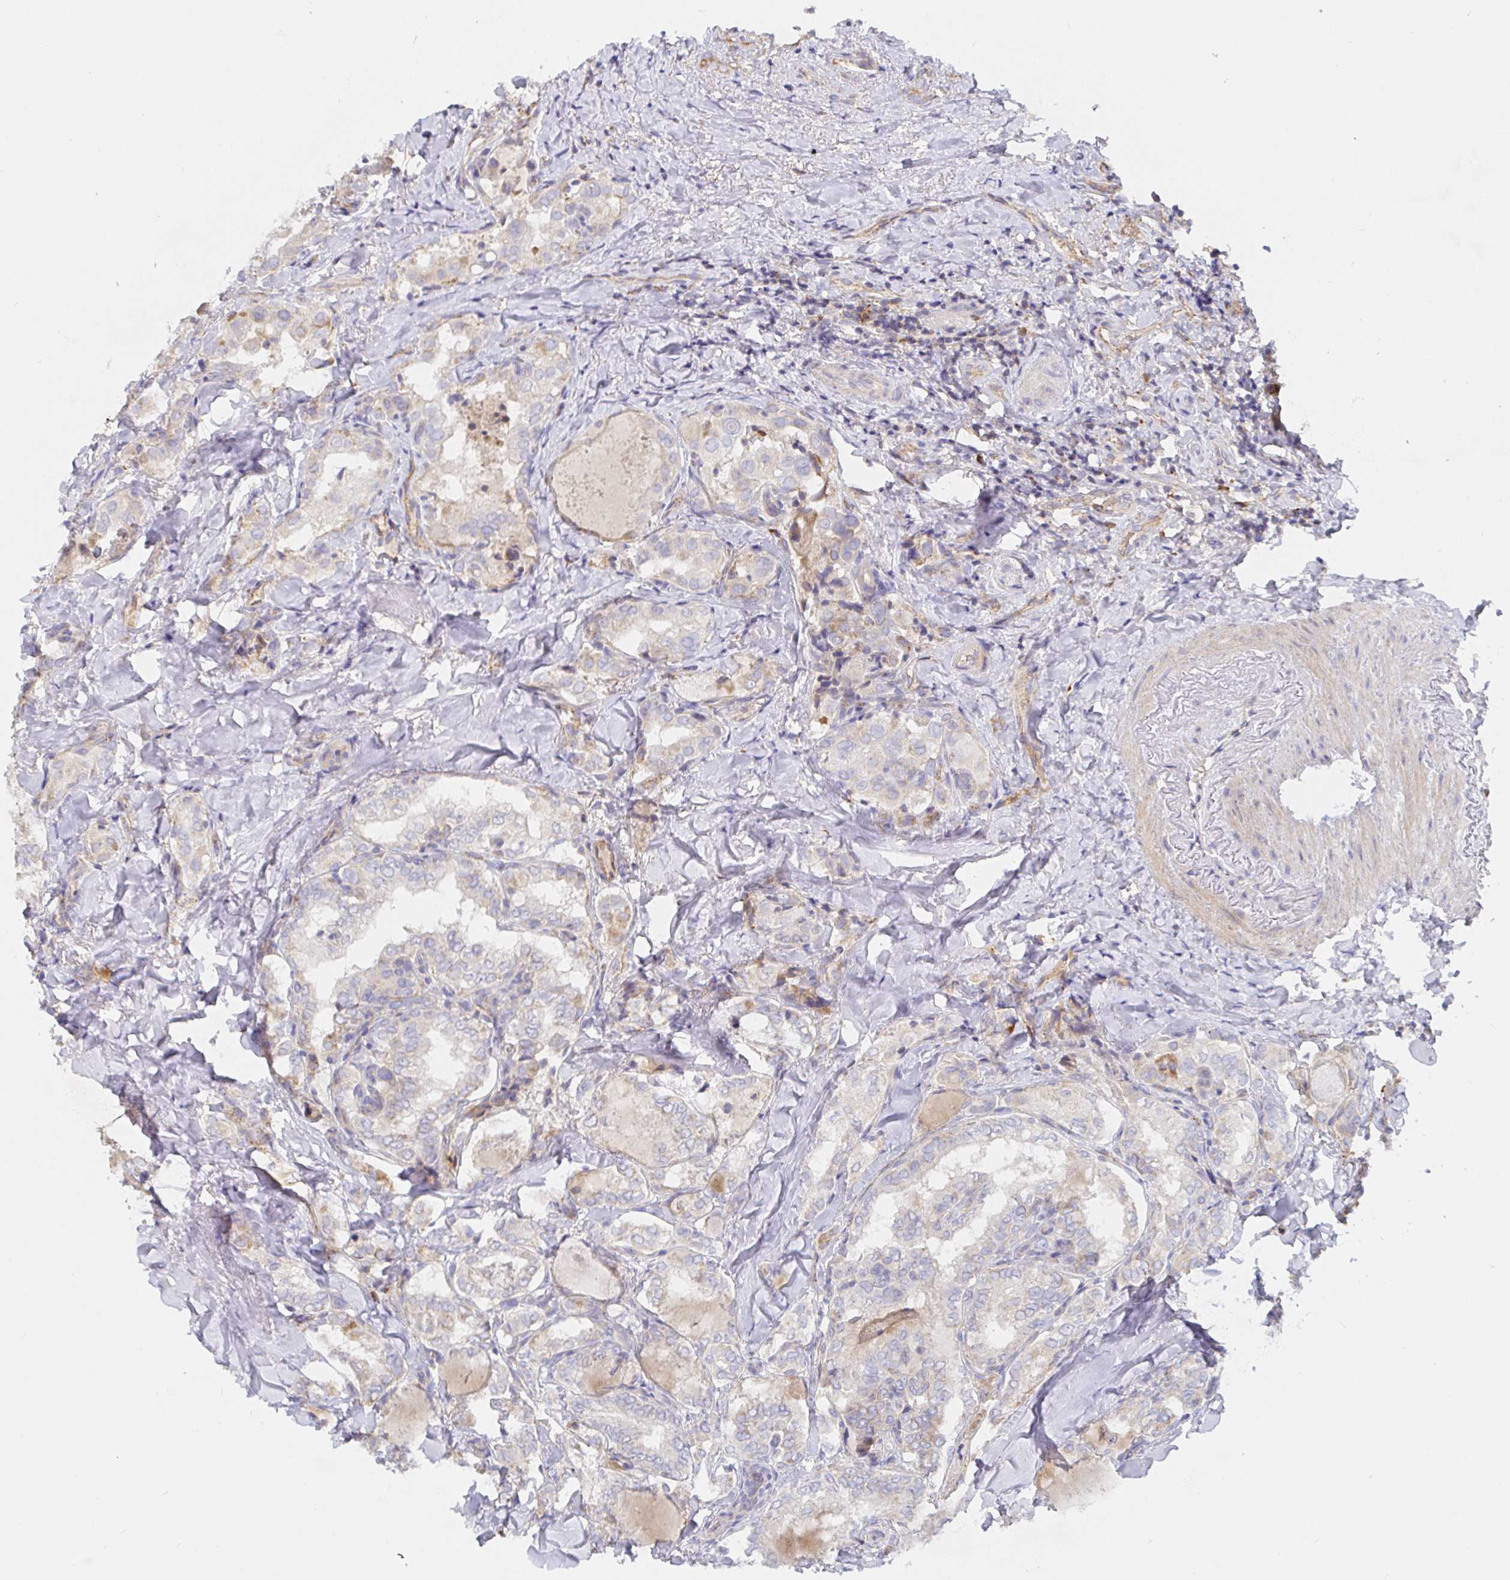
{"staining": {"intensity": "moderate", "quantity": "<25%", "location": "cytoplasmic/membranous"}, "tissue": "thyroid cancer", "cell_type": "Tumor cells", "image_type": "cancer", "snomed": [{"axis": "morphology", "description": "Papillary adenocarcinoma, NOS"}, {"axis": "topography", "description": "Thyroid gland"}], "caption": "IHC image of thyroid papillary adenocarcinoma stained for a protein (brown), which reveals low levels of moderate cytoplasmic/membranous expression in about <25% of tumor cells.", "gene": "IRAK2", "patient": {"sex": "female", "age": 75}}